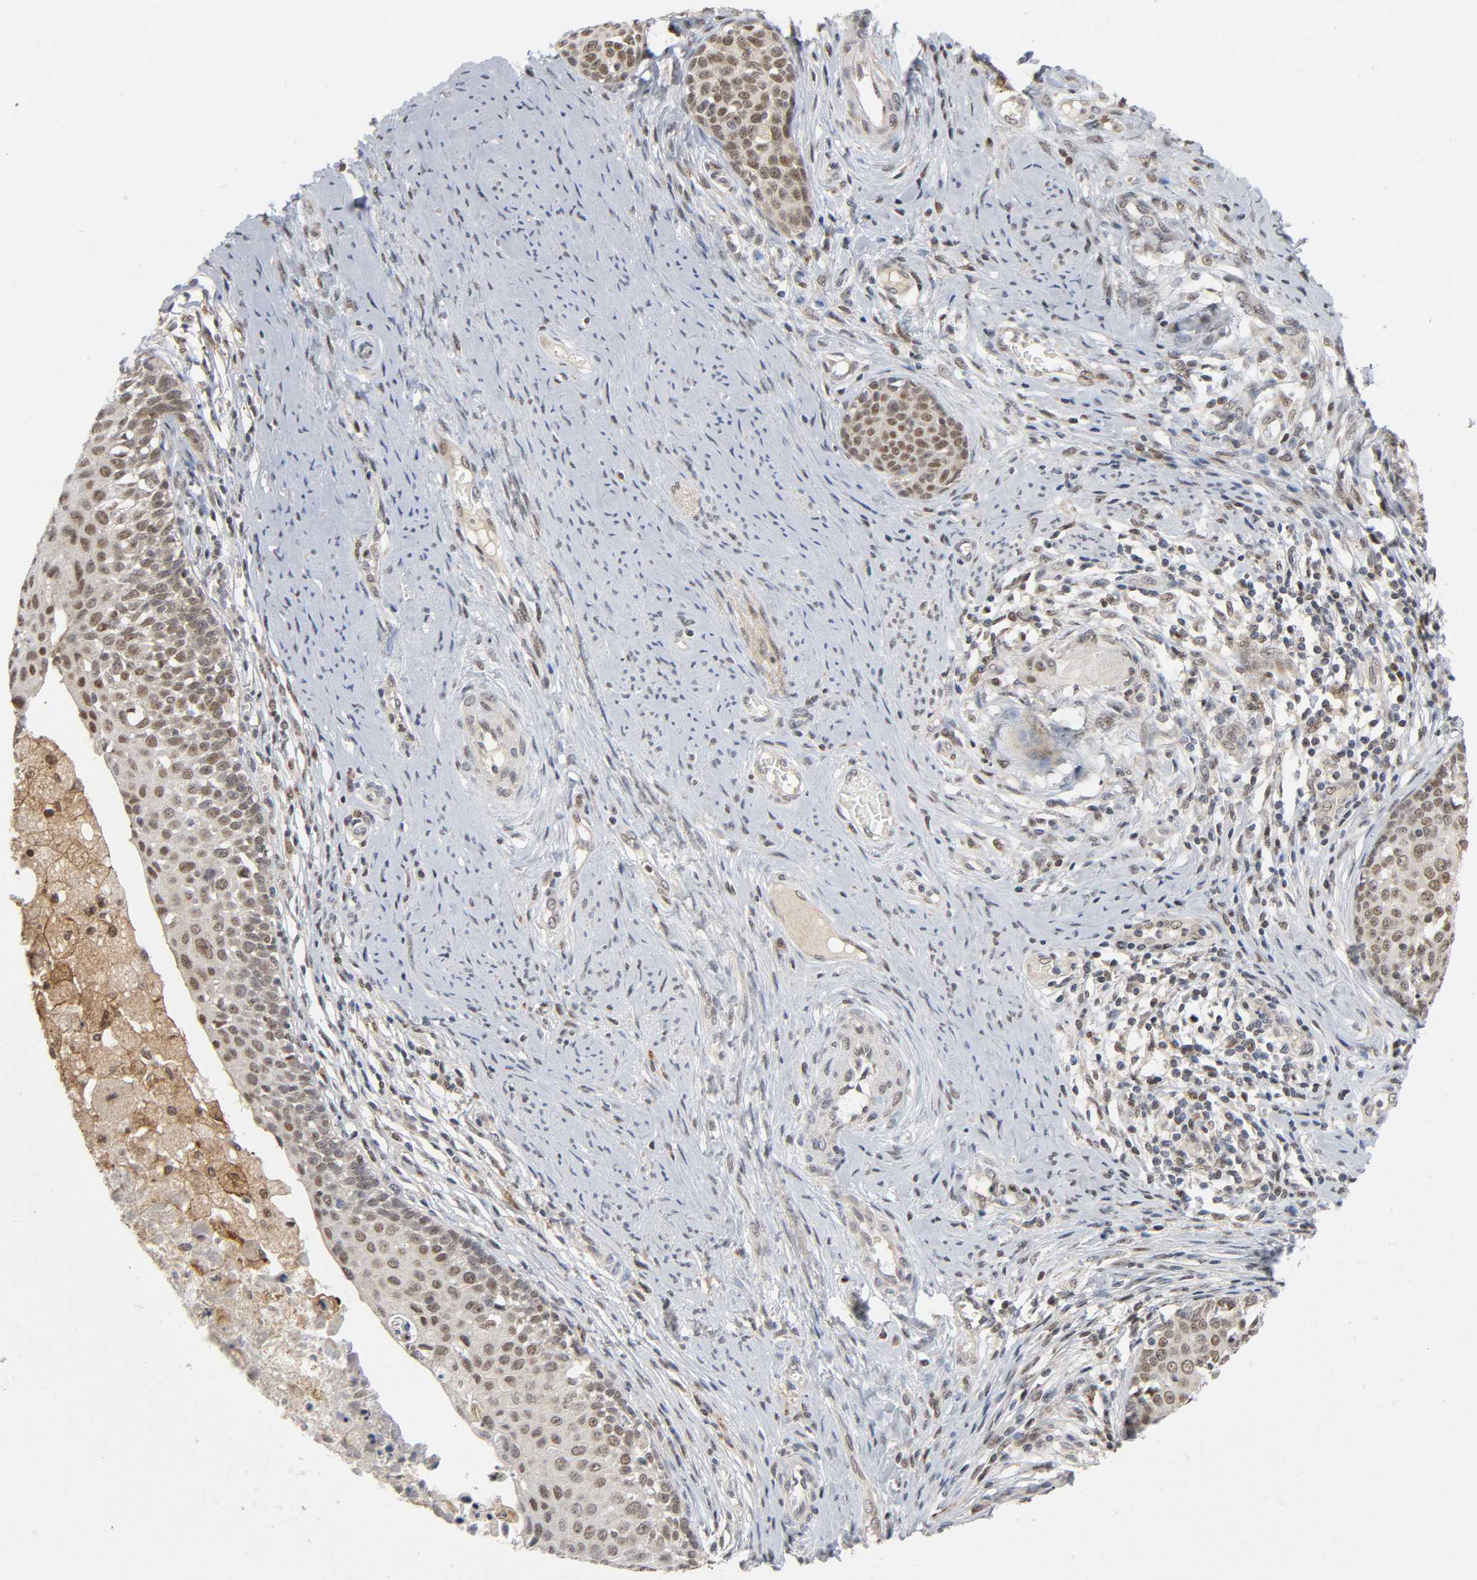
{"staining": {"intensity": "moderate", "quantity": "25%-75%", "location": "cytoplasmic/membranous,nuclear"}, "tissue": "cervical cancer", "cell_type": "Tumor cells", "image_type": "cancer", "snomed": [{"axis": "morphology", "description": "Squamous cell carcinoma, NOS"}, {"axis": "morphology", "description": "Adenocarcinoma, NOS"}, {"axis": "topography", "description": "Cervix"}], "caption": "A brown stain shows moderate cytoplasmic/membranous and nuclear expression of a protein in human cervical cancer tumor cells. The staining was performed using DAB to visualize the protein expression in brown, while the nuclei were stained in blue with hematoxylin (Magnification: 20x).", "gene": "KAT2B", "patient": {"sex": "female", "age": 52}}